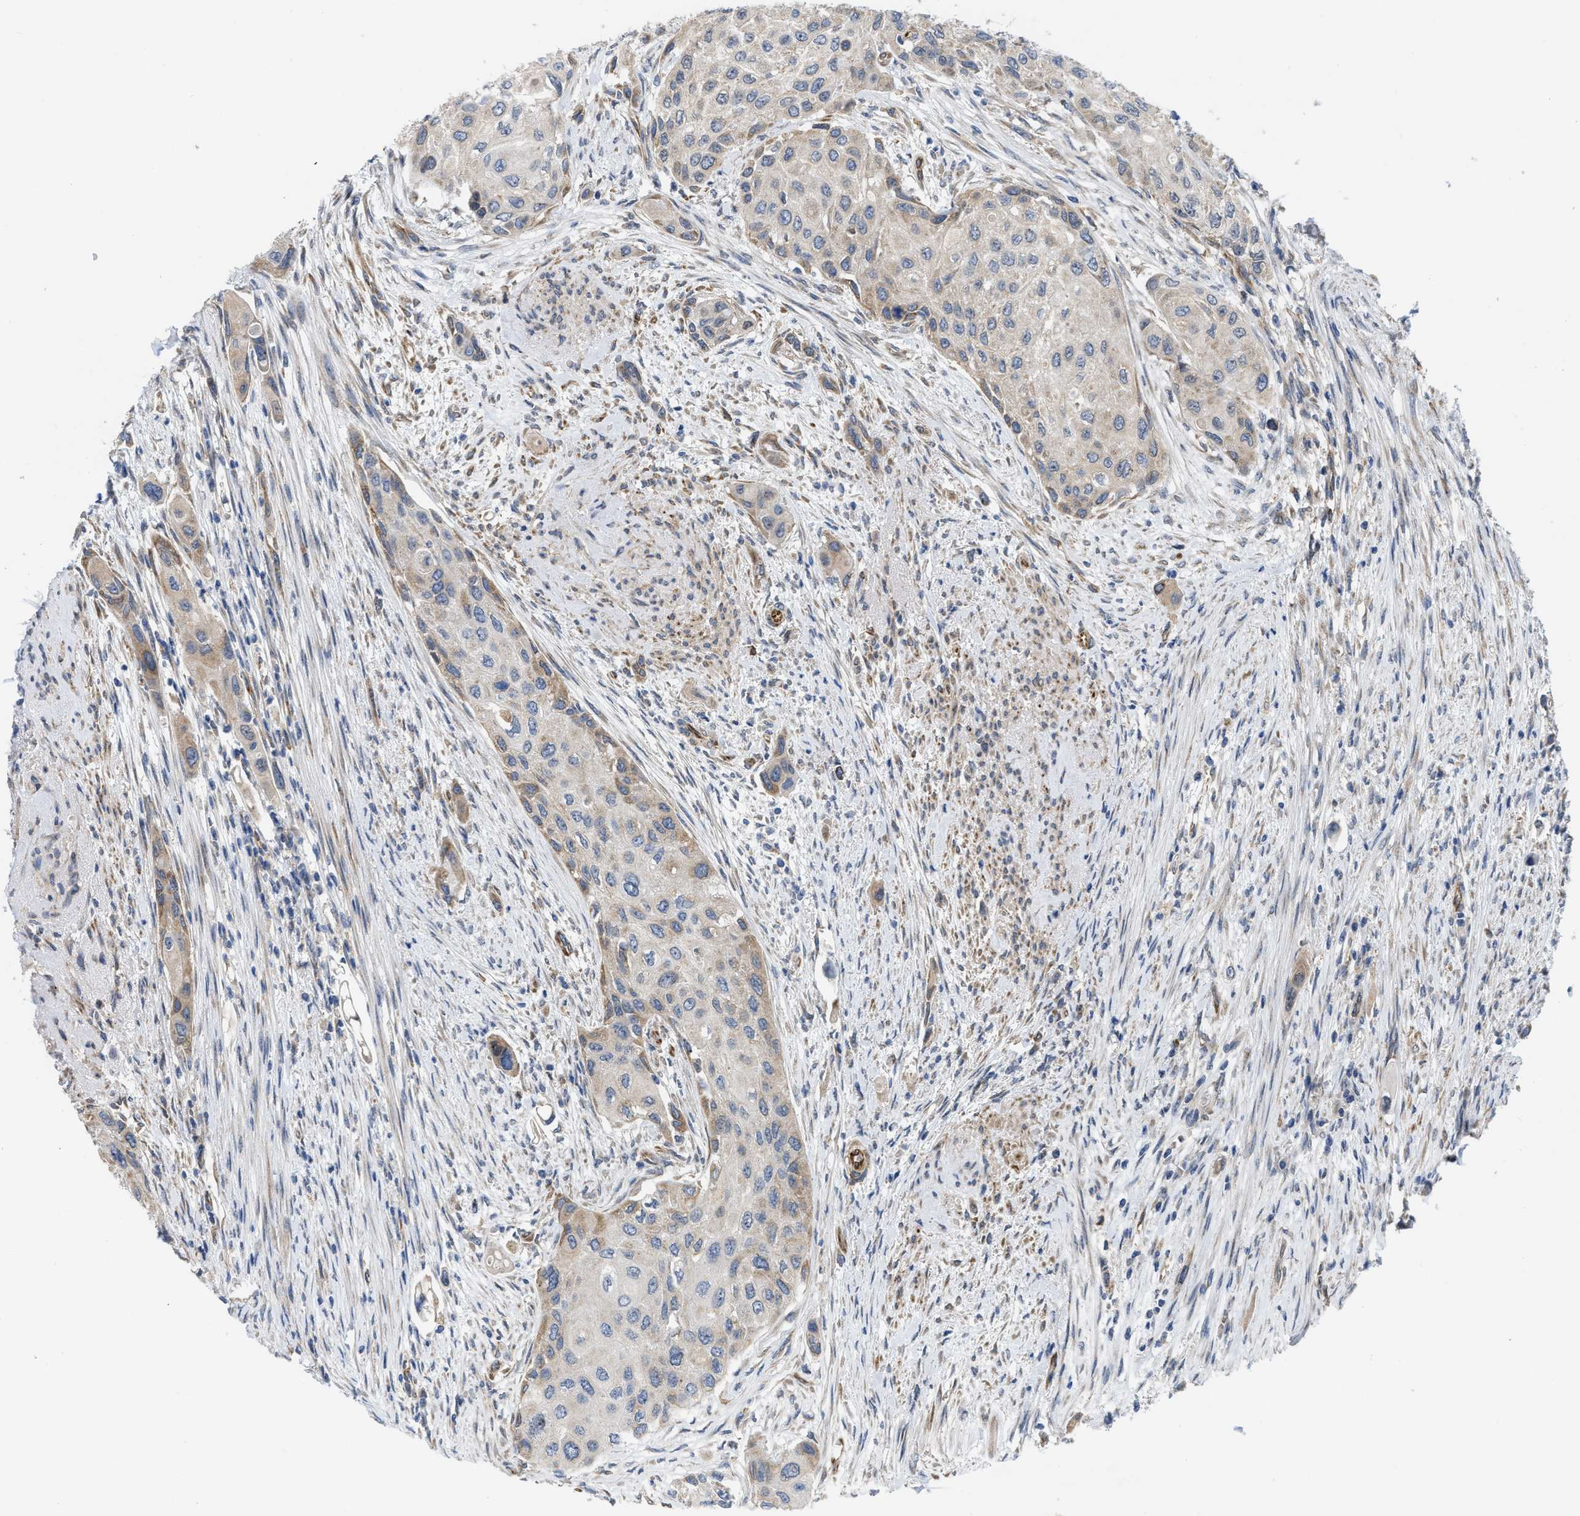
{"staining": {"intensity": "weak", "quantity": "<25%", "location": "cytoplasmic/membranous"}, "tissue": "urothelial cancer", "cell_type": "Tumor cells", "image_type": "cancer", "snomed": [{"axis": "morphology", "description": "Urothelial carcinoma, High grade"}, {"axis": "topography", "description": "Urinary bladder"}], "caption": "Tumor cells show no significant protein staining in urothelial carcinoma (high-grade).", "gene": "EOGT", "patient": {"sex": "female", "age": 56}}